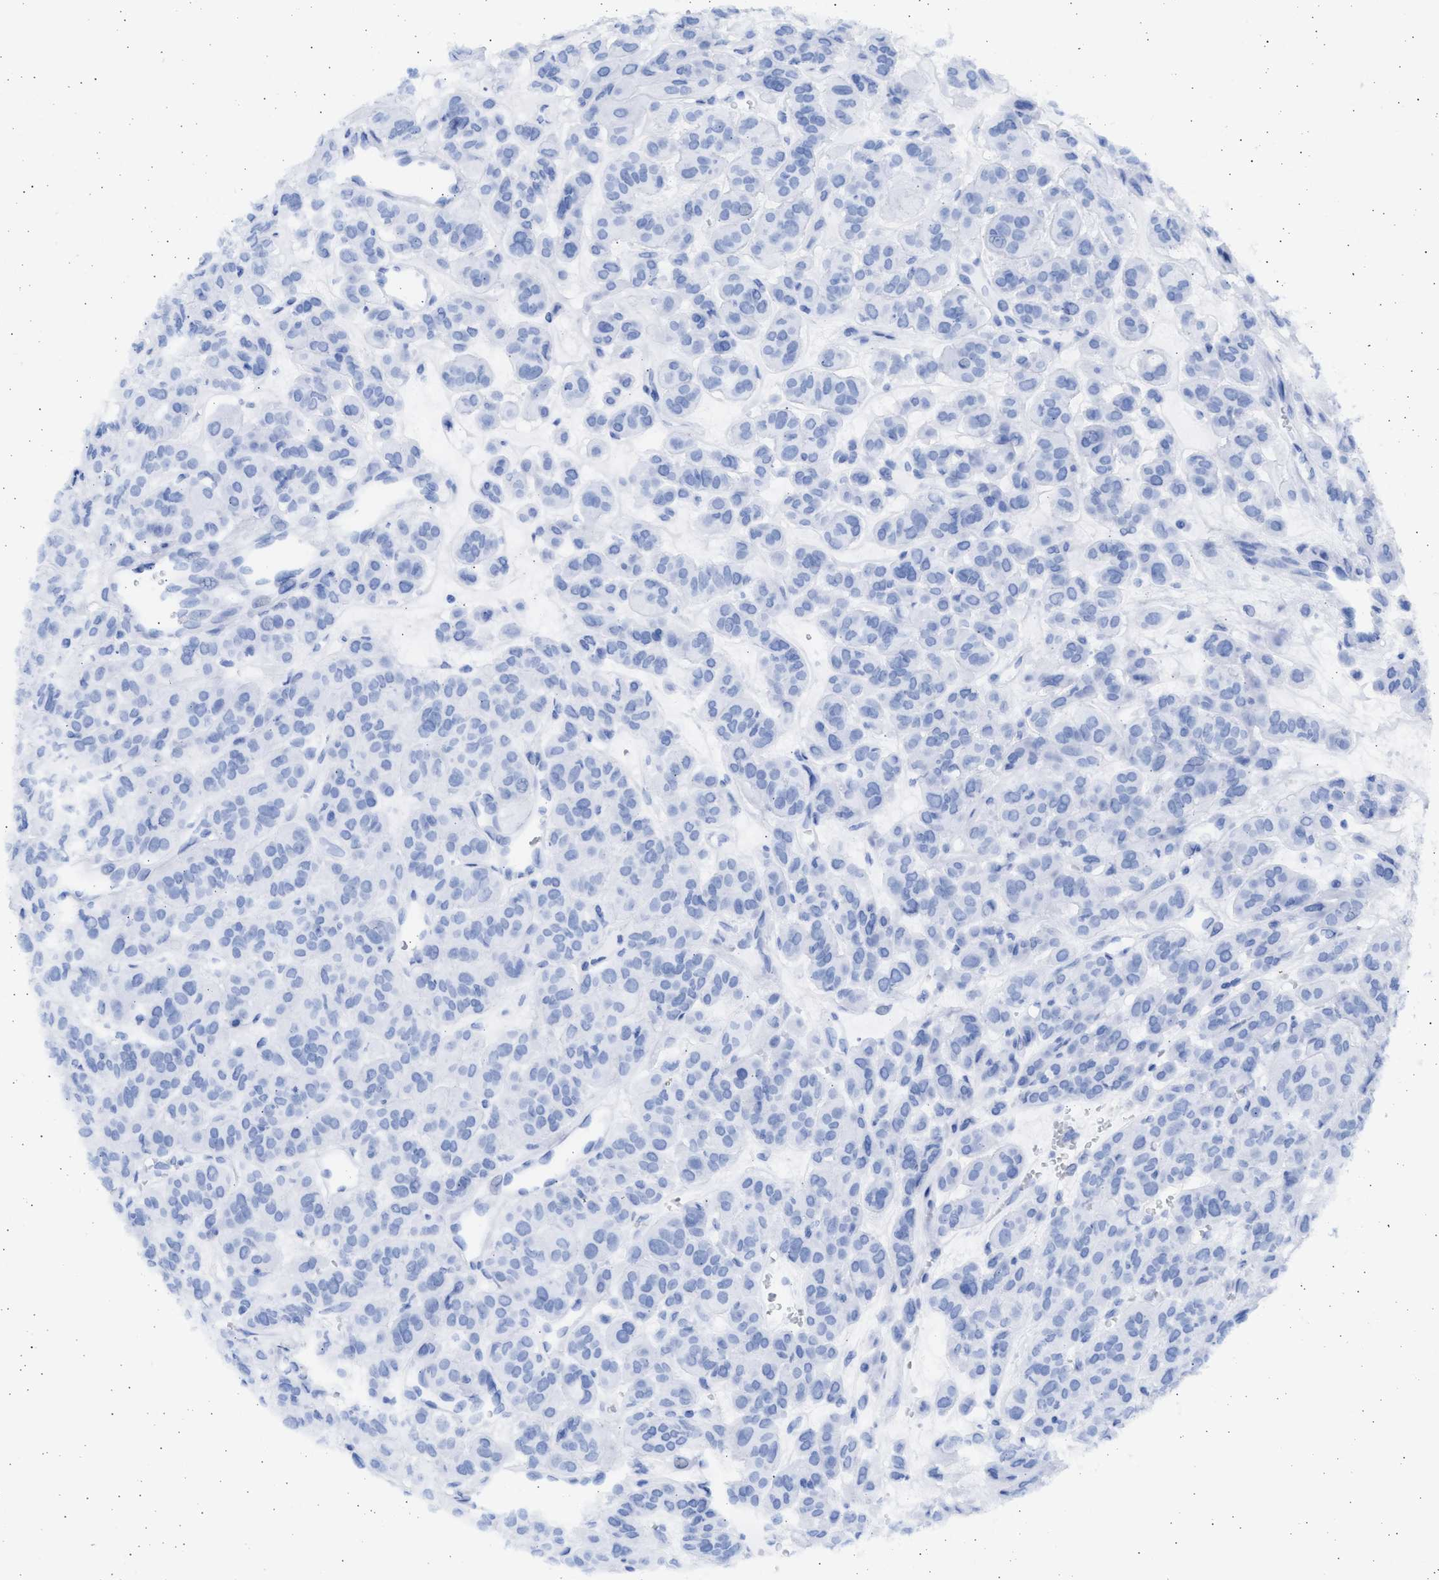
{"staining": {"intensity": "negative", "quantity": "none", "location": "none"}, "tissue": "thyroid cancer", "cell_type": "Tumor cells", "image_type": "cancer", "snomed": [{"axis": "morphology", "description": "Follicular adenoma carcinoma, NOS"}, {"axis": "topography", "description": "Thyroid gland"}], "caption": "Immunohistochemistry of thyroid cancer (follicular adenoma carcinoma) demonstrates no expression in tumor cells.", "gene": "ALDOC", "patient": {"sex": "female", "age": 71}}